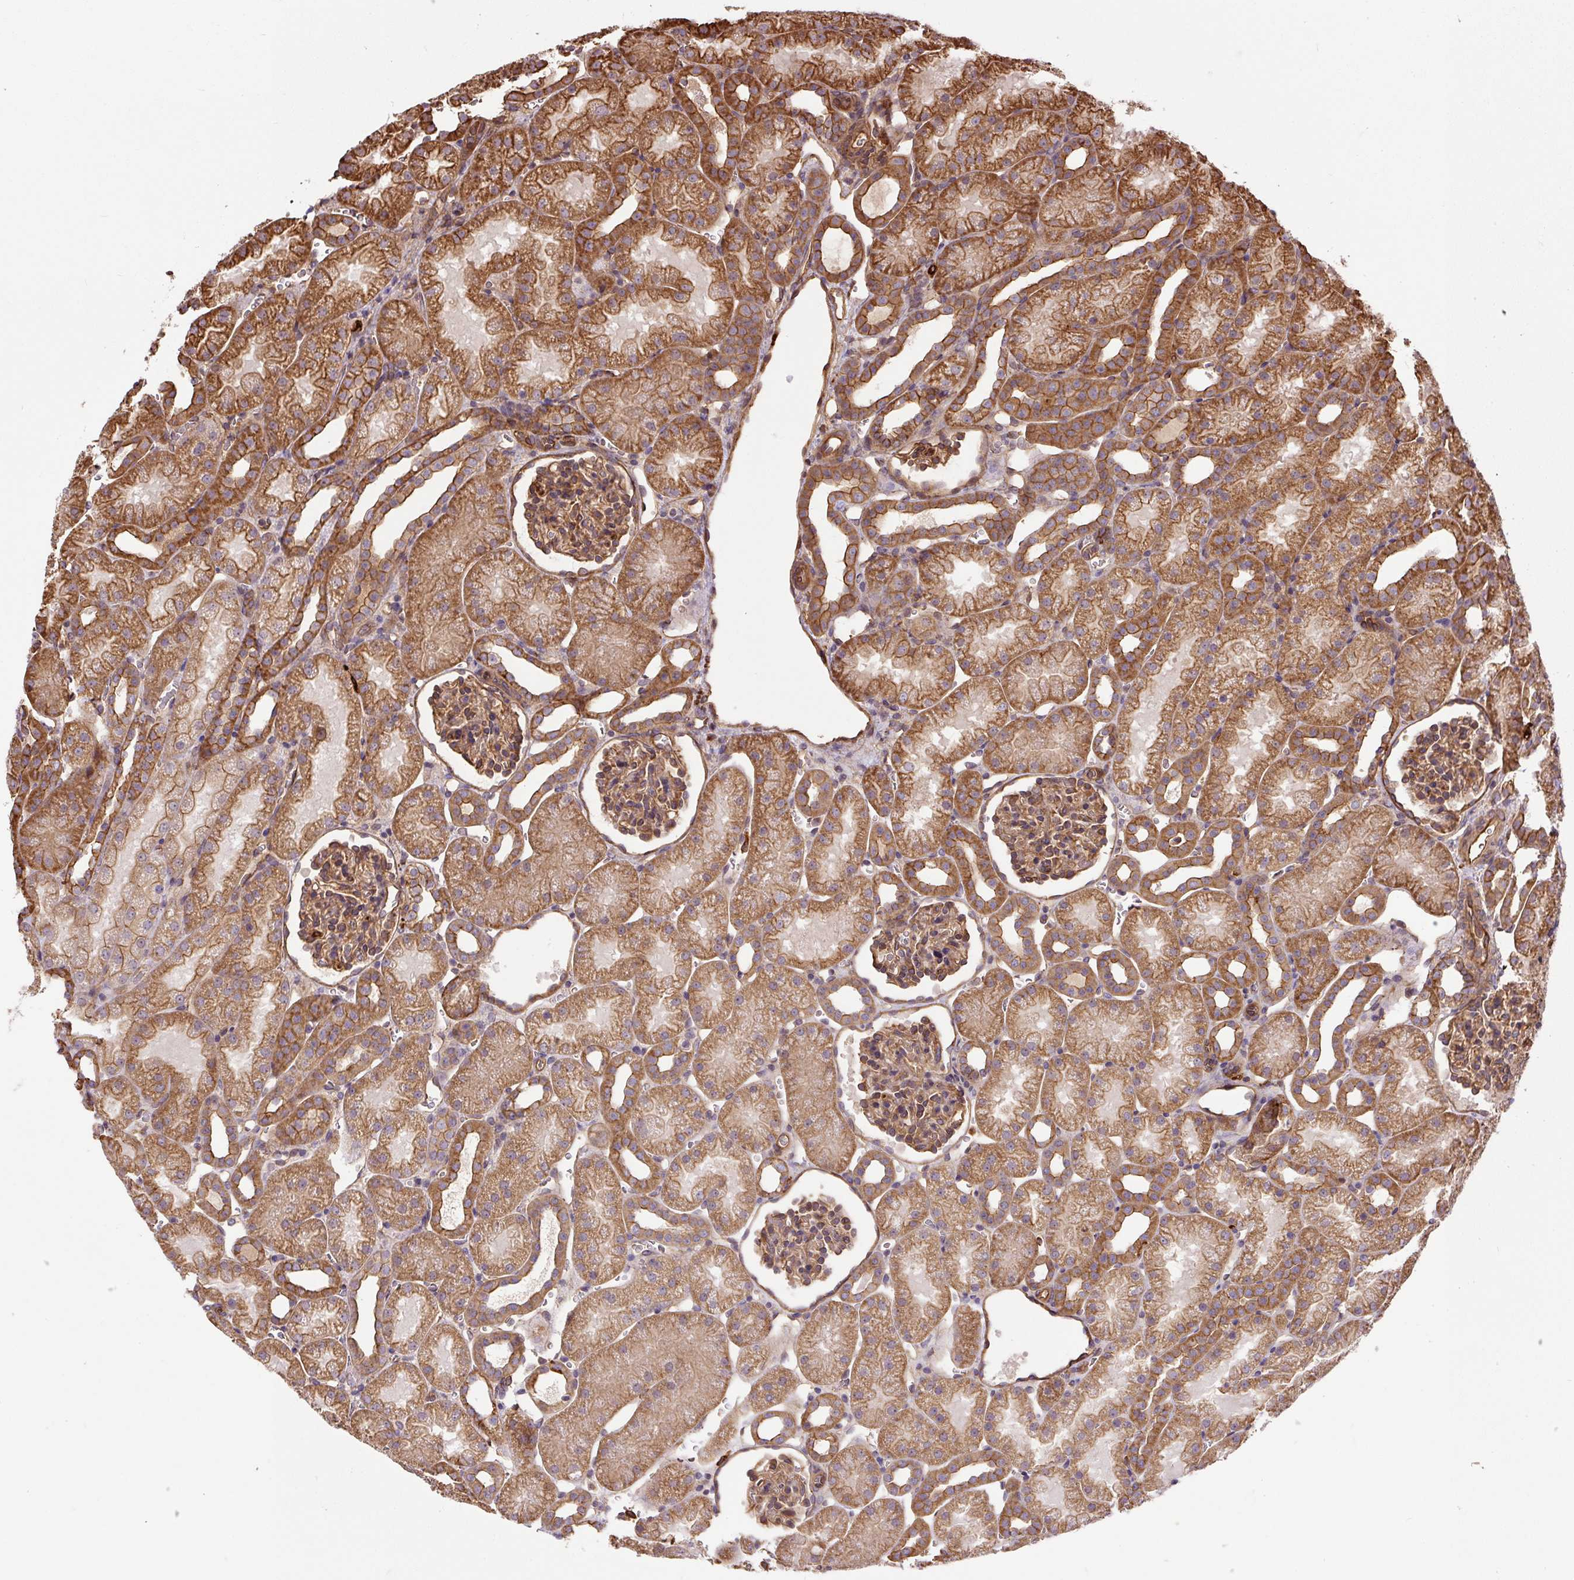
{"staining": {"intensity": "moderate", "quantity": ">75%", "location": "cytoplasmic/membranous"}, "tissue": "kidney", "cell_type": "Cells in glomeruli", "image_type": "normal", "snomed": [{"axis": "morphology", "description": "Normal tissue, NOS"}, {"axis": "topography", "description": "Kidney"}], "caption": "Immunohistochemistry (IHC) micrograph of normal kidney: kidney stained using immunohistochemistry exhibits medium levels of moderate protein expression localized specifically in the cytoplasmic/membranous of cells in glomeruli, appearing as a cytoplasmic/membranous brown color.", "gene": "B3GALT5", "patient": {"sex": "male", "age": 2}}